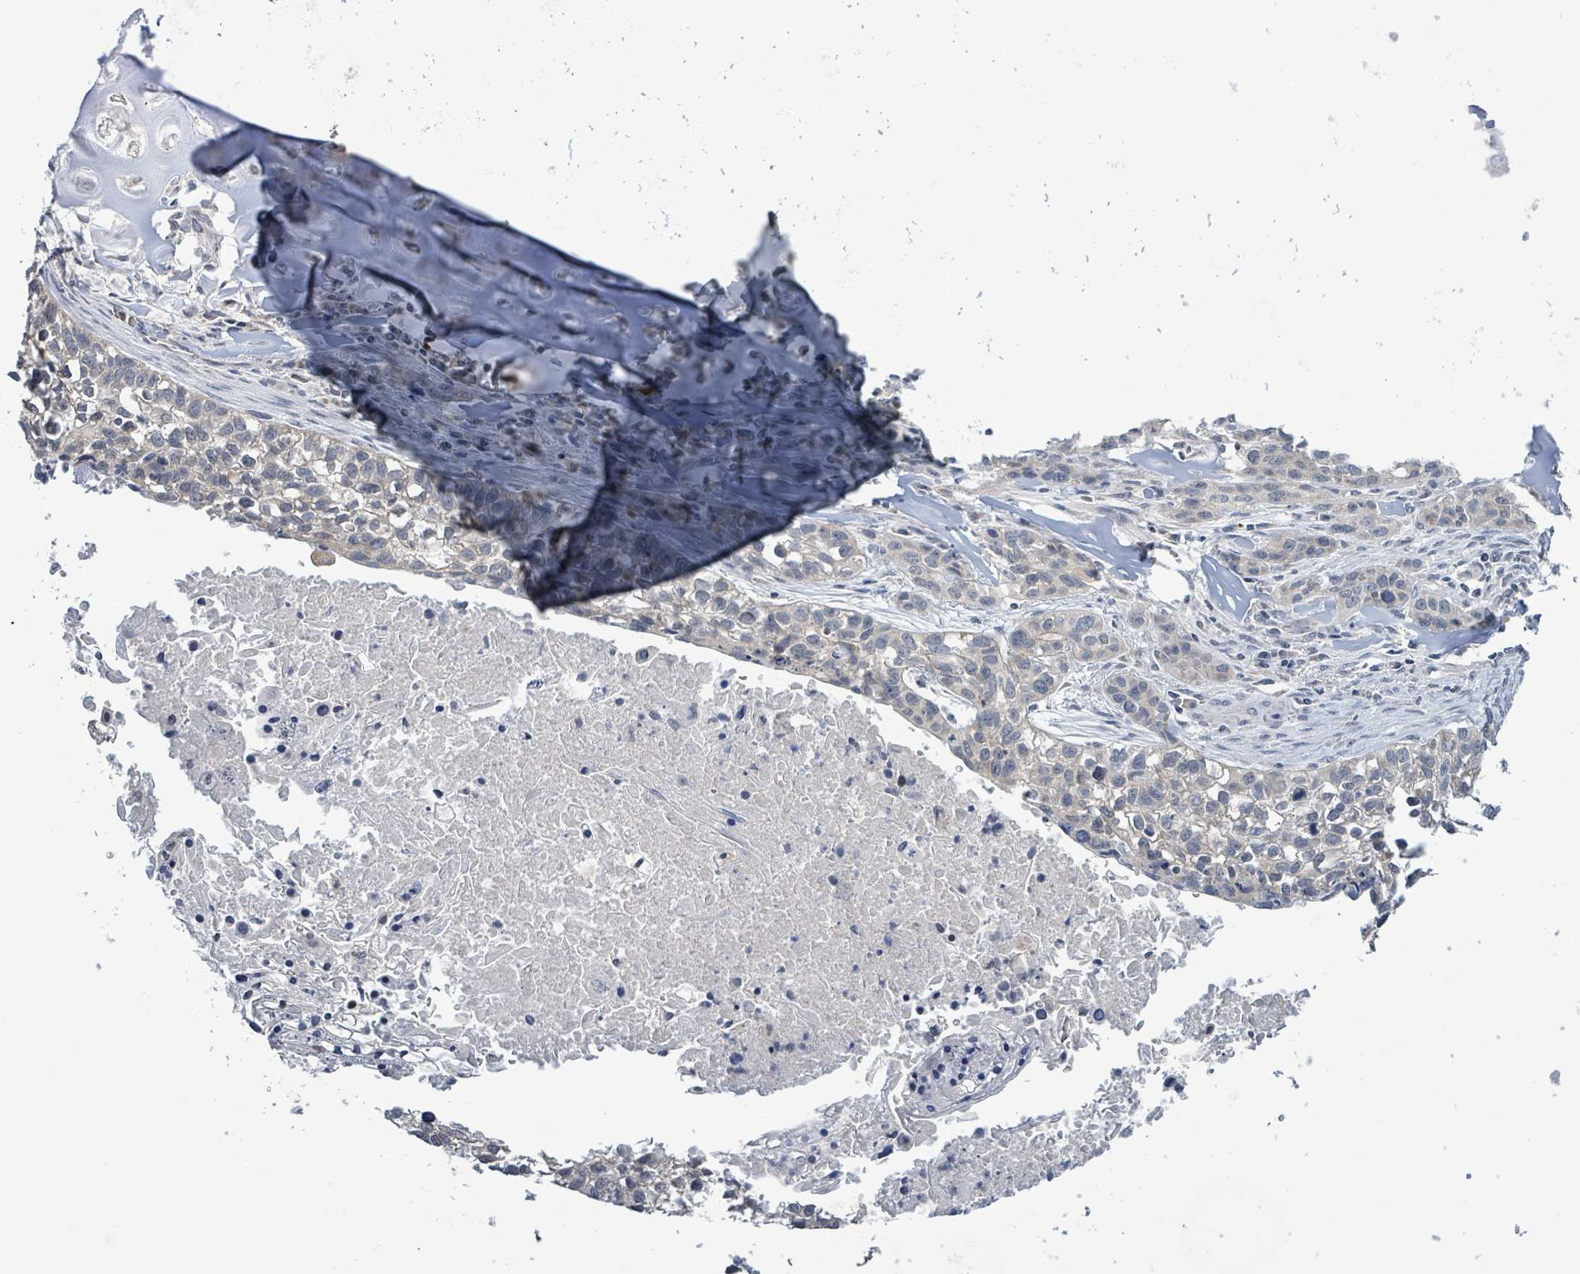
{"staining": {"intensity": "negative", "quantity": "none", "location": "none"}, "tissue": "lung cancer", "cell_type": "Tumor cells", "image_type": "cancer", "snomed": [{"axis": "morphology", "description": "Squamous cell carcinoma, NOS"}, {"axis": "topography", "description": "Lung"}], "caption": "Immunohistochemical staining of human lung cancer (squamous cell carcinoma) exhibits no significant positivity in tumor cells. (Stains: DAB (3,3'-diaminobenzidine) IHC with hematoxylin counter stain, Microscopy: brightfield microscopy at high magnification).", "gene": "COQ10B", "patient": {"sex": "male", "age": 74}}